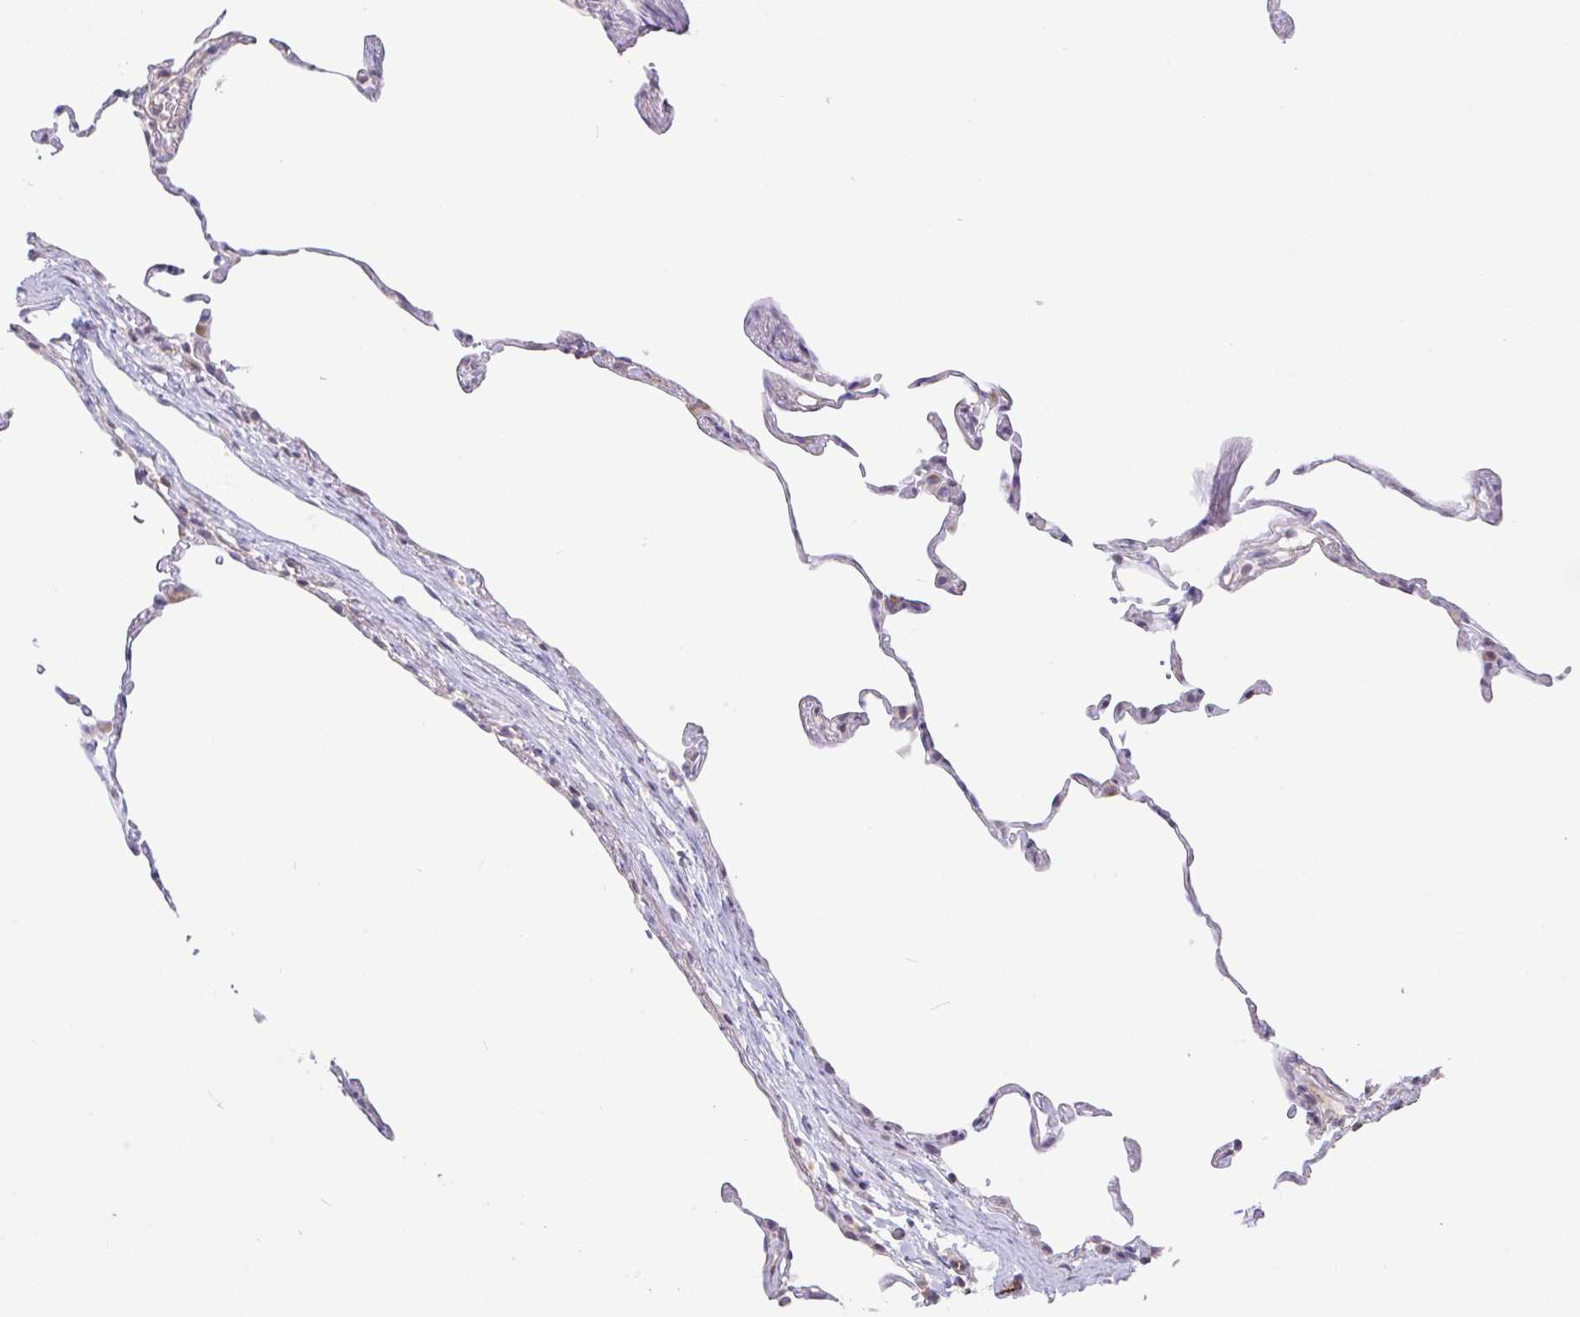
{"staining": {"intensity": "negative", "quantity": "none", "location": "none"}, "tissue": "lung", "cell_type": "Alveolar cells", "image_type": "normal", "snomed": [{"axis": "morphology", "description": "Normal tissue, NOS"}, {"axis": "topography", "description": "Lung"}], "caption": "Immunohistochemistry (IHC) of benign lung exhibits no expression in alveolar cells. (DAB (3,3'-diaminobenzidine) immunohistochemistry, high magnification).", "gene": "PLCD4", "patient": {"sex": "female", "age": 57}}